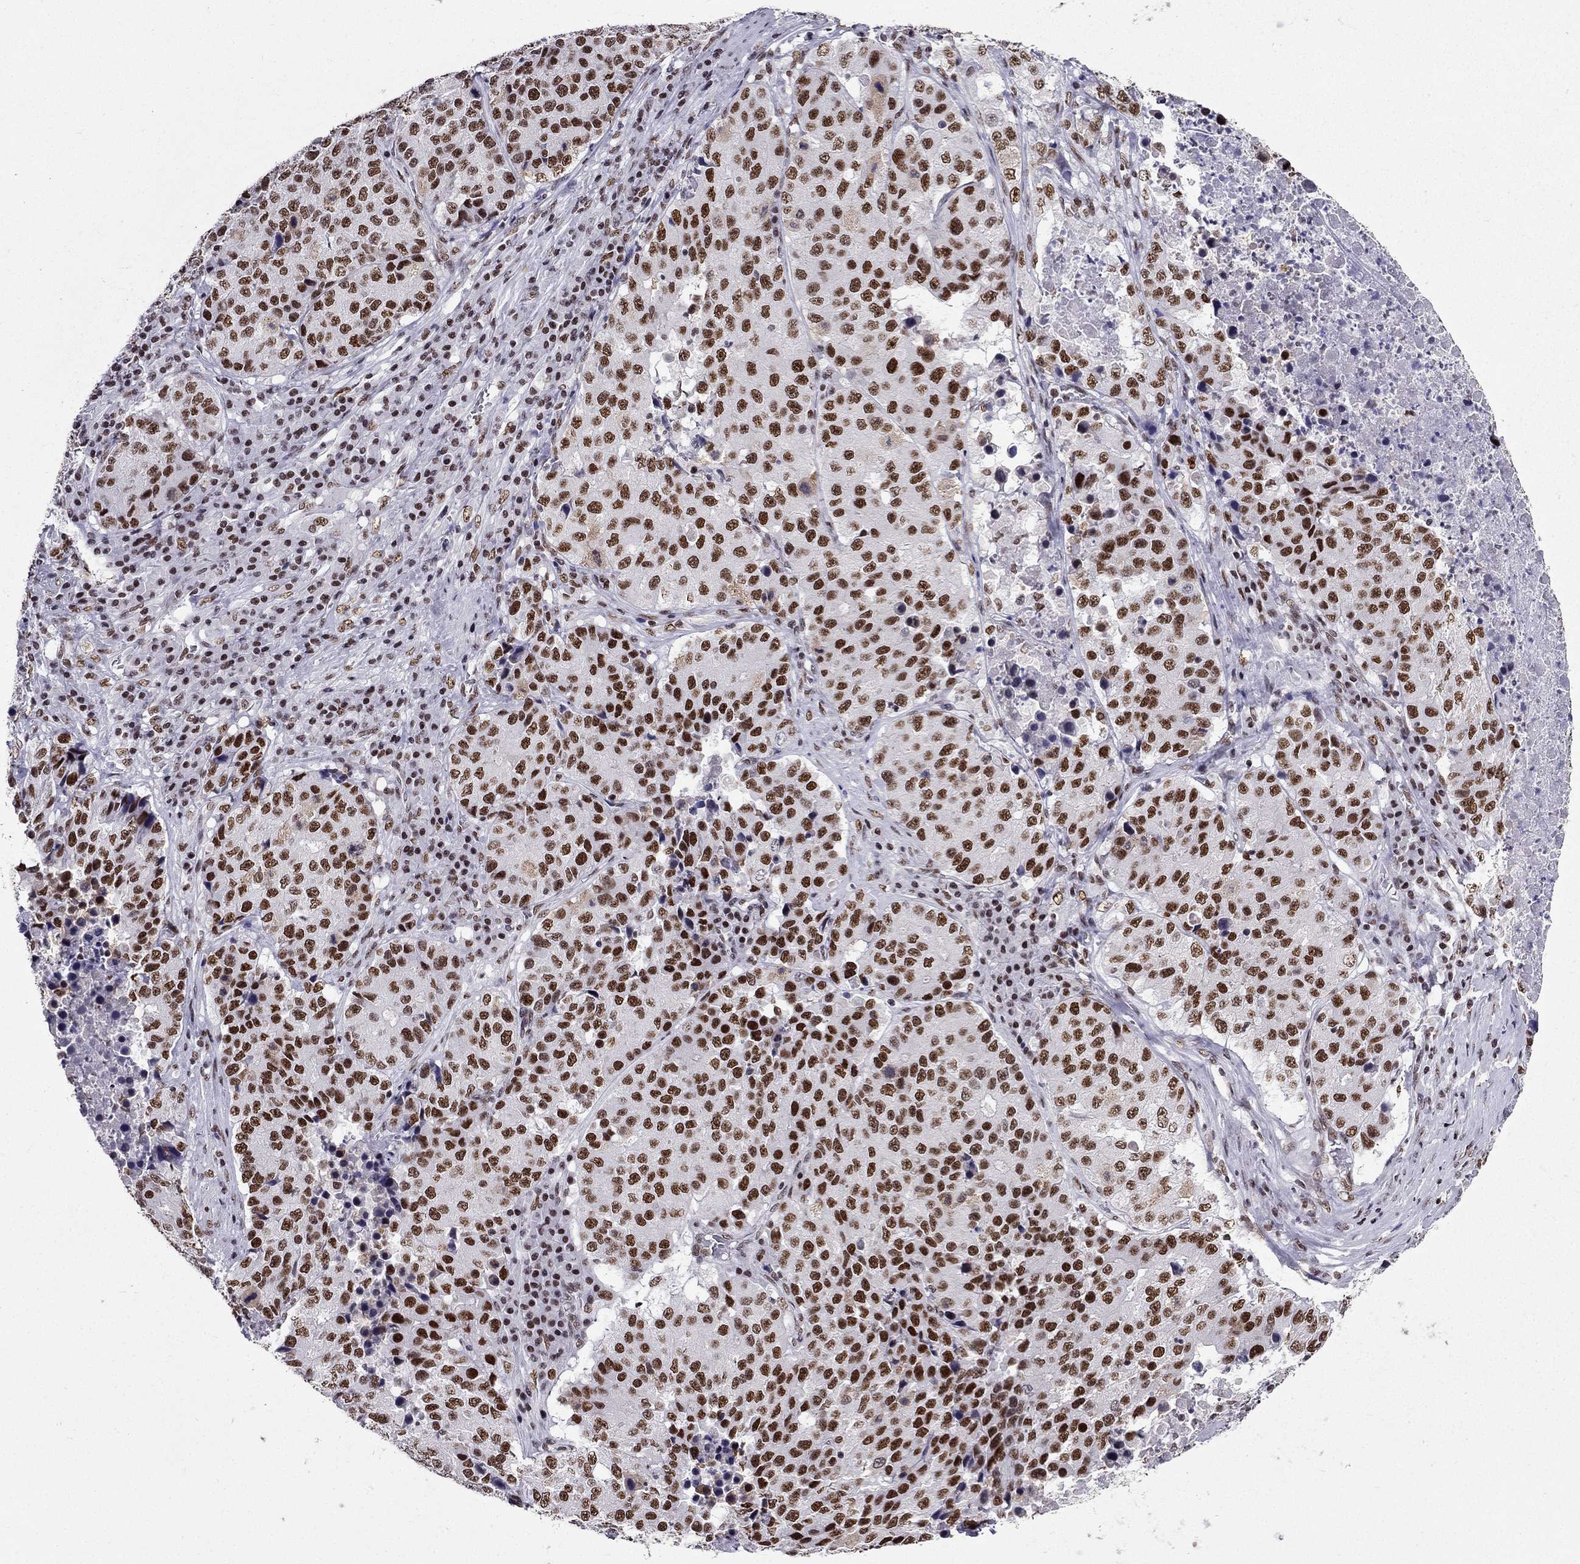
{"staining": {"intensity": "strong", "quantity": ">75%", "location": "nuclear"}, "tissue": "stomach cancer", "cell_type": "Tumor cells", "image_type": "cancer", "snomed": [{"axis": "morphology", "description": "Adenocarcinoma, NOS"}, {"axis": "topography", "description": "Stomach"}], "caption": "IHC of human adenocarcinoma (stomach) shows high levels of strong nuclear positivity in approximately >75% of tumor cells.", "gene": "ZNF420", "patient": {"sex": "male", "age": 71}}